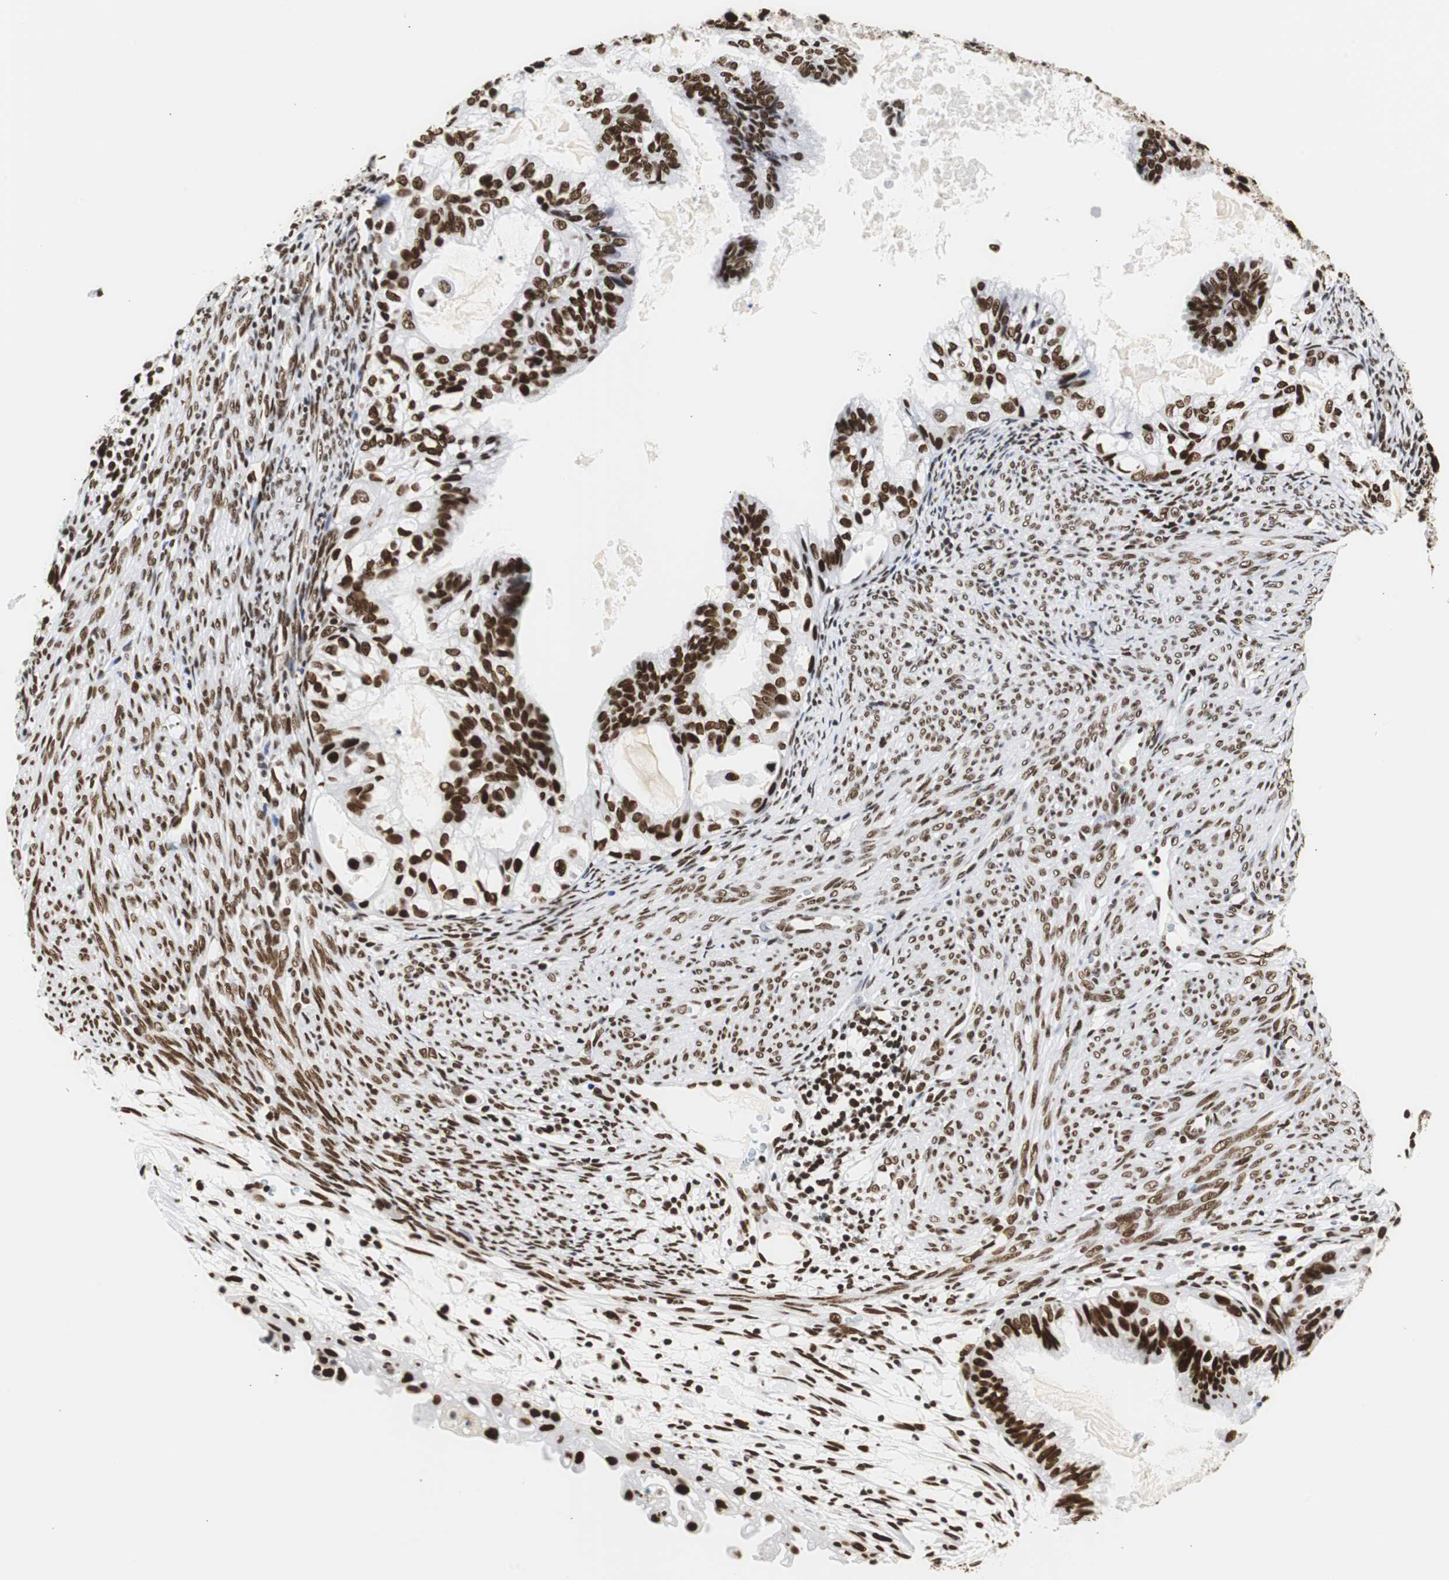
{"staining": {"intensity": "strong", "quantity": ">75%", "location": "nuclear"}, "tissue": "cervical cancer", "cell_type": "Tumor cells", "image_type": "cancer", "snomed": [{"axis": "morphology", "description": "Normal tissue, NOS"}, {"axis": "morphology", "description": "Adenocarcinoma, NOS"}, {"axis": "topography", "description": "Cervix"}, {"axis": "topography", "description": "Endometrium"}], "caption": "Strong nuclear protein expression is present in about >75% of tumor cells in cervical cancer.", "gene": "HNRNPH2", "patient": {"sex": "female", "age": 86}}